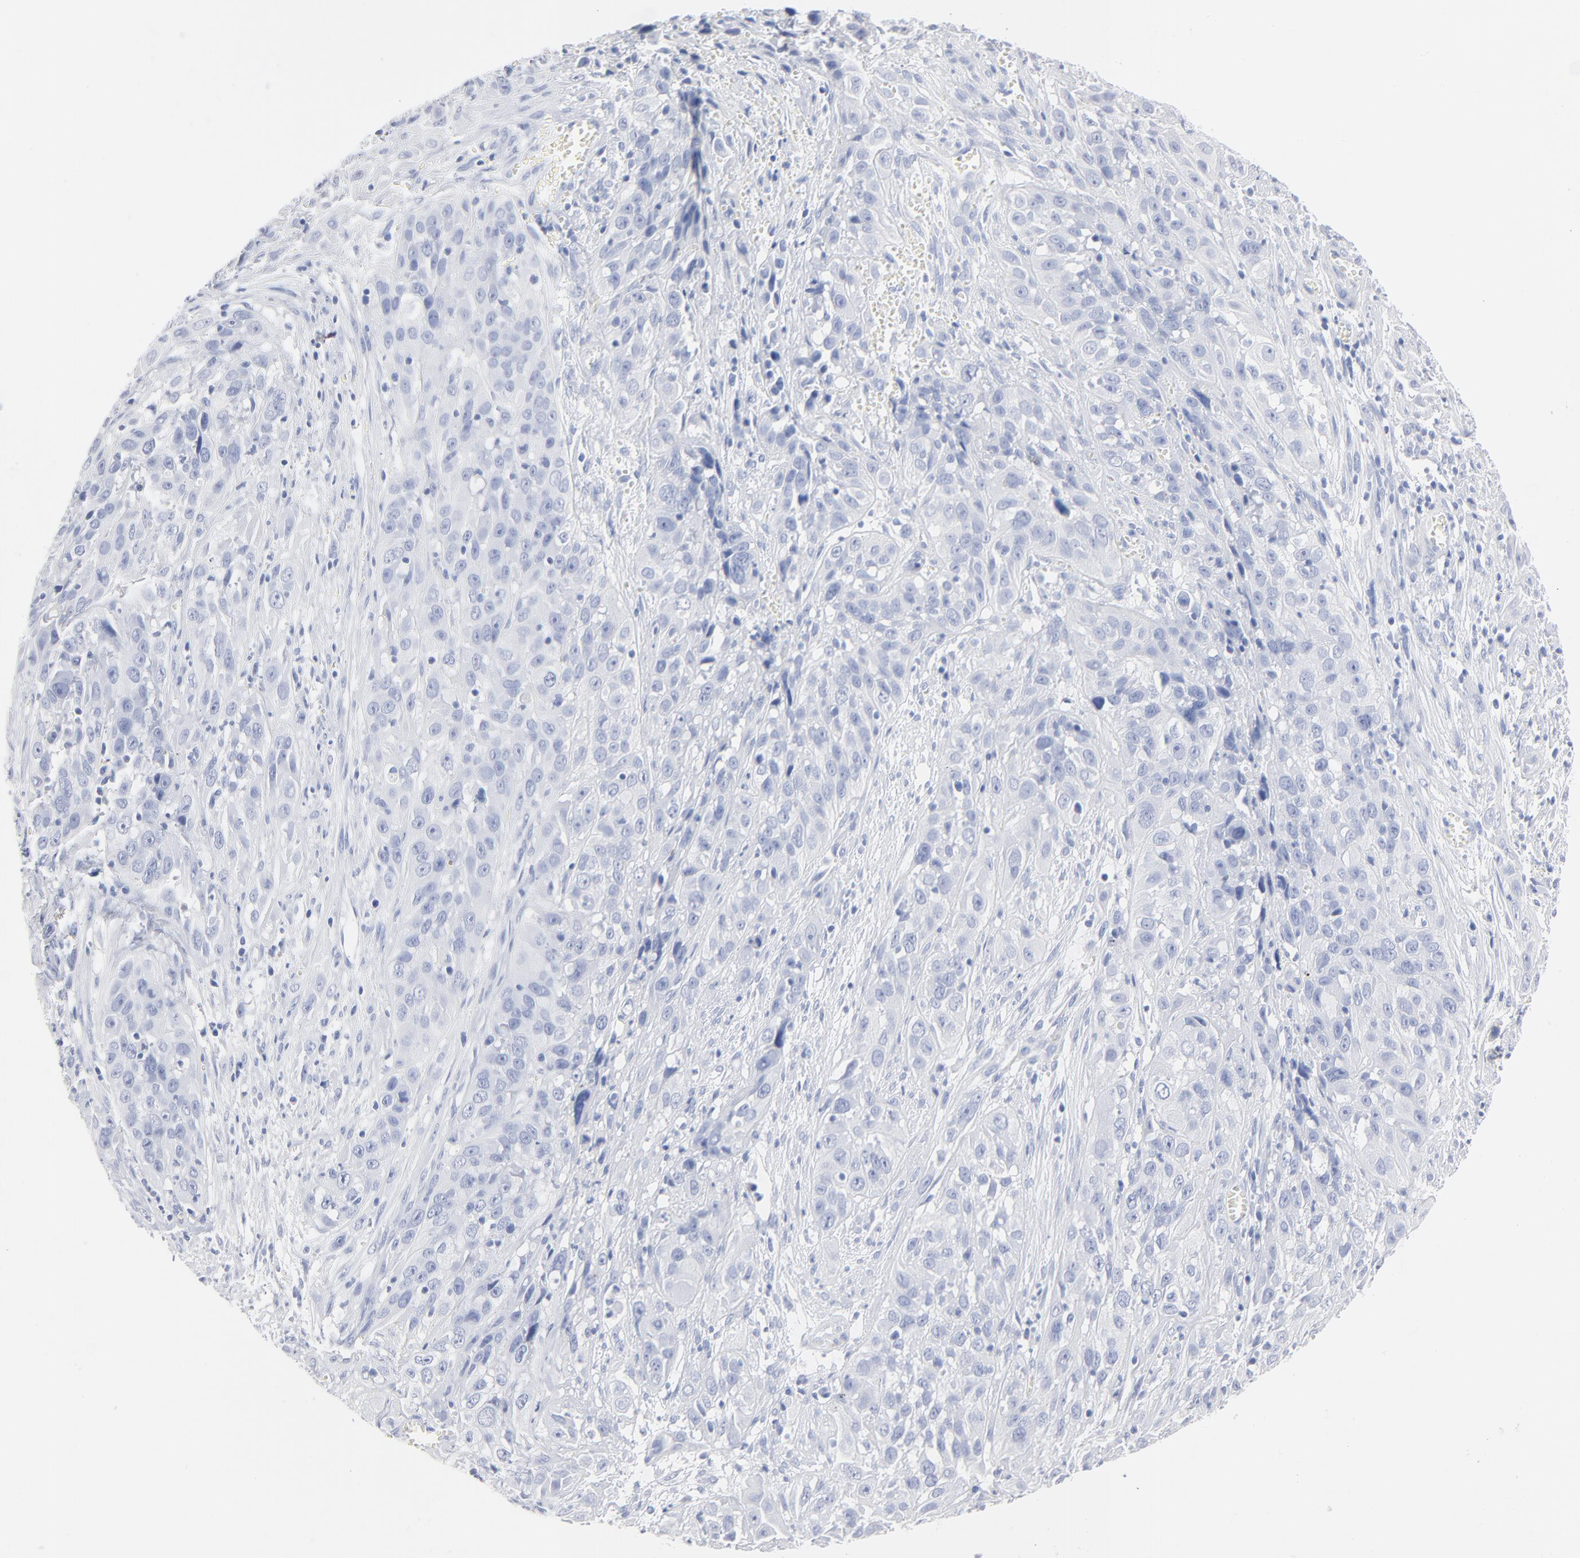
{"staining": {"intensity": "negative", "quantity": "none", "location": "none"}, "tissue": "cervical cancer", "cell_type": "Tumor cells", "image_type": "cancer", "snomed": [{"axis": "morphology", "description": "Squamous cell carcinoma, NOS"}, {"axis": "topography", "description": "Cervix"}], "caption": "Tumor cells are negative for brown protein staining in squamous cell carcinoma (cervical). The staining was performed using DAB (3,3'-diaminobenzidine) to visualize the protein expression in brown, while the nuclei were stained in blue with hematoxylin (Magnification: 20x).", "gene": "AGTR1", "patient": {"sex": "female", "age": 32}}